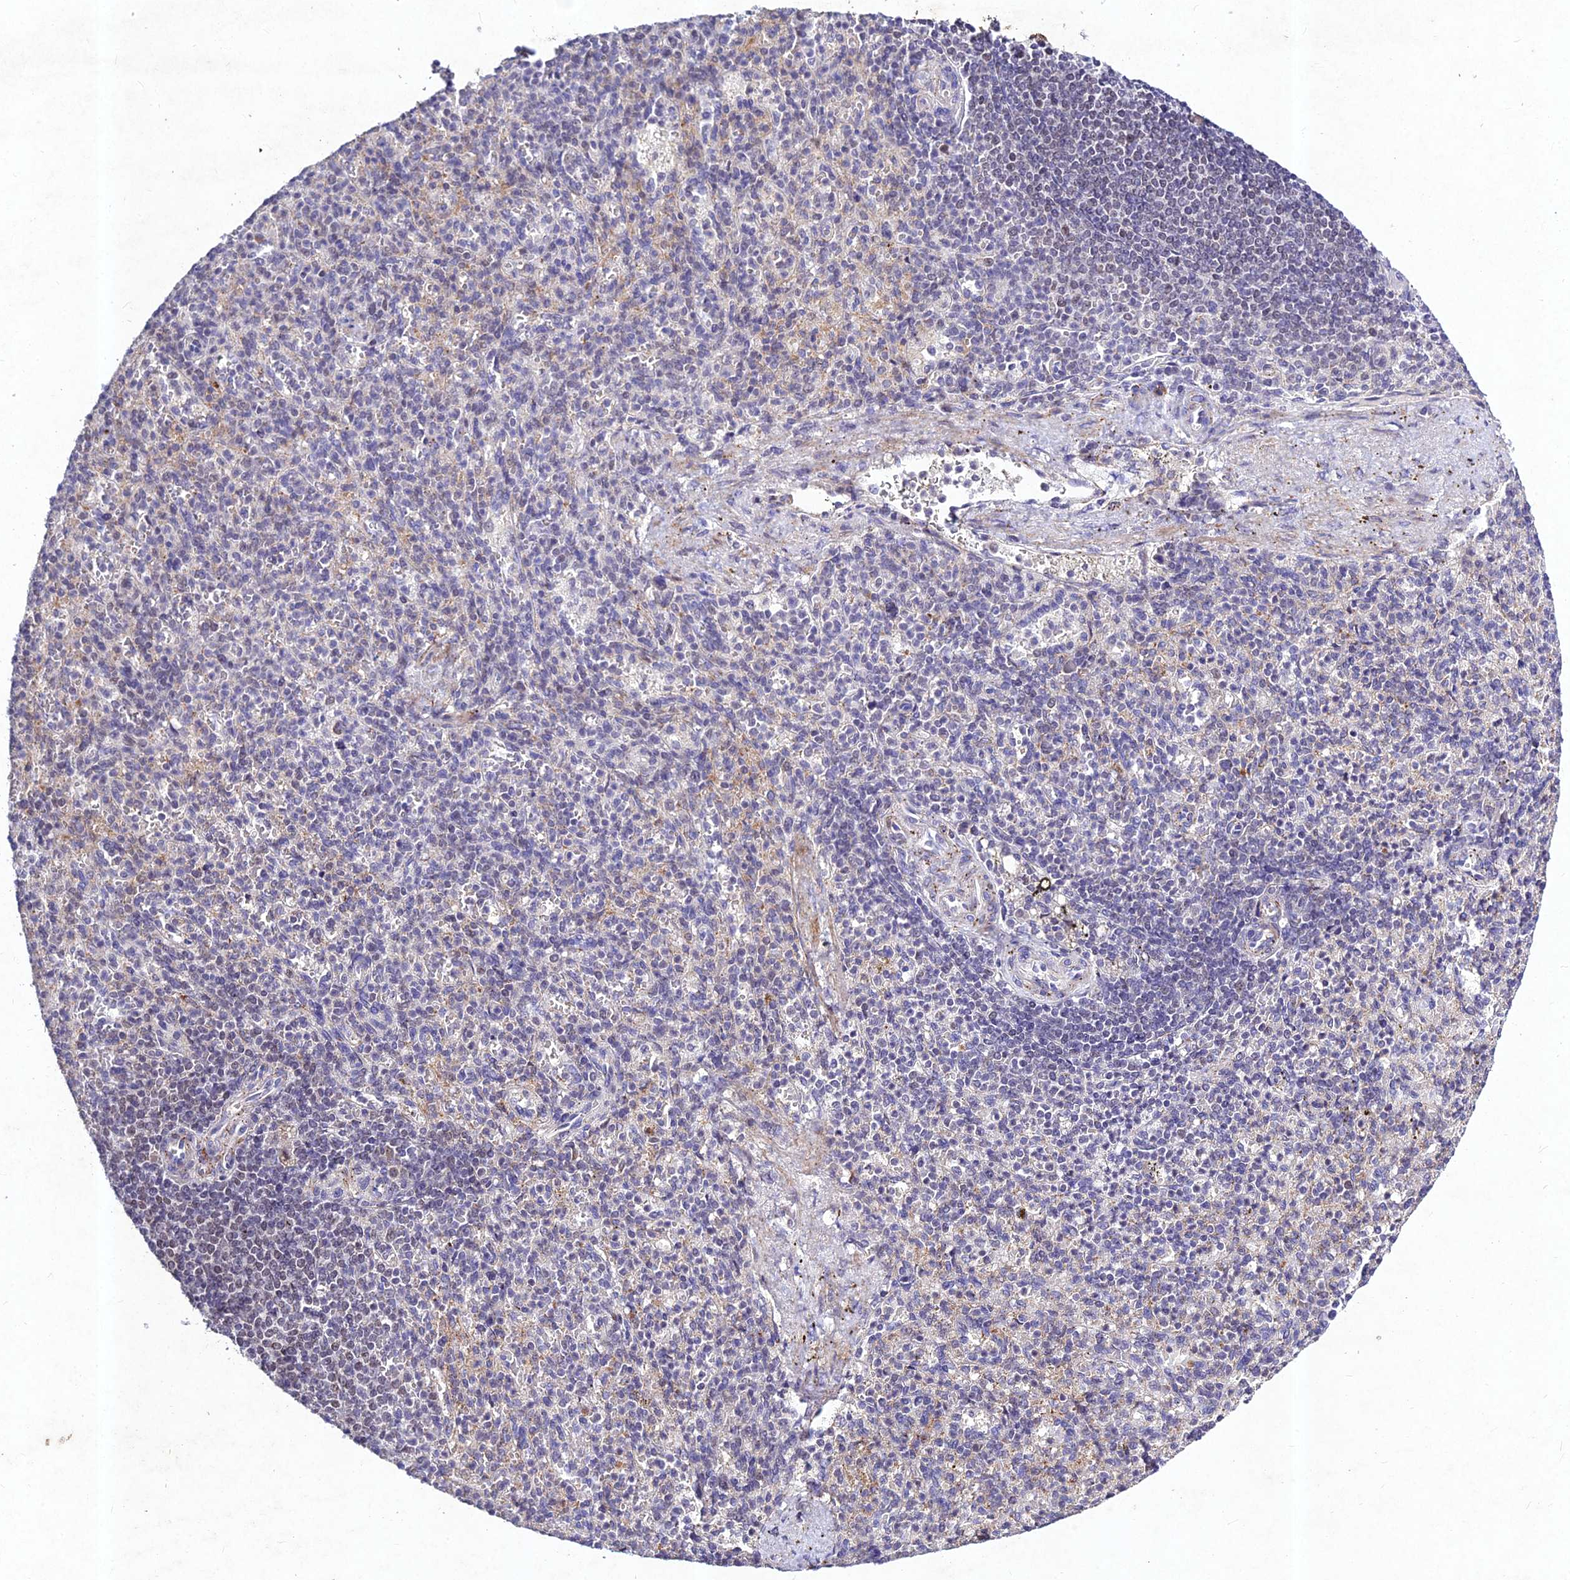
{"staining": {"intensity": "negative", "quantity": "none", "location": "none"}, "tissue": "spleen", "cell_type": "Cells in red pulp", "image_type": "normal", "snomed": [{"axis": "morphology", "description": "Normal tissue, NOS"}, {"axis": "topography", "description": "Spleen"}], "caption": "An immunohistochemistry (IHC) photomicrograph of unremarkable spleen is shown. There is no staining in cells in red pulp of spleen.", "gene": "RAVER1", "patient": {"sex": "female", "age": 74}}